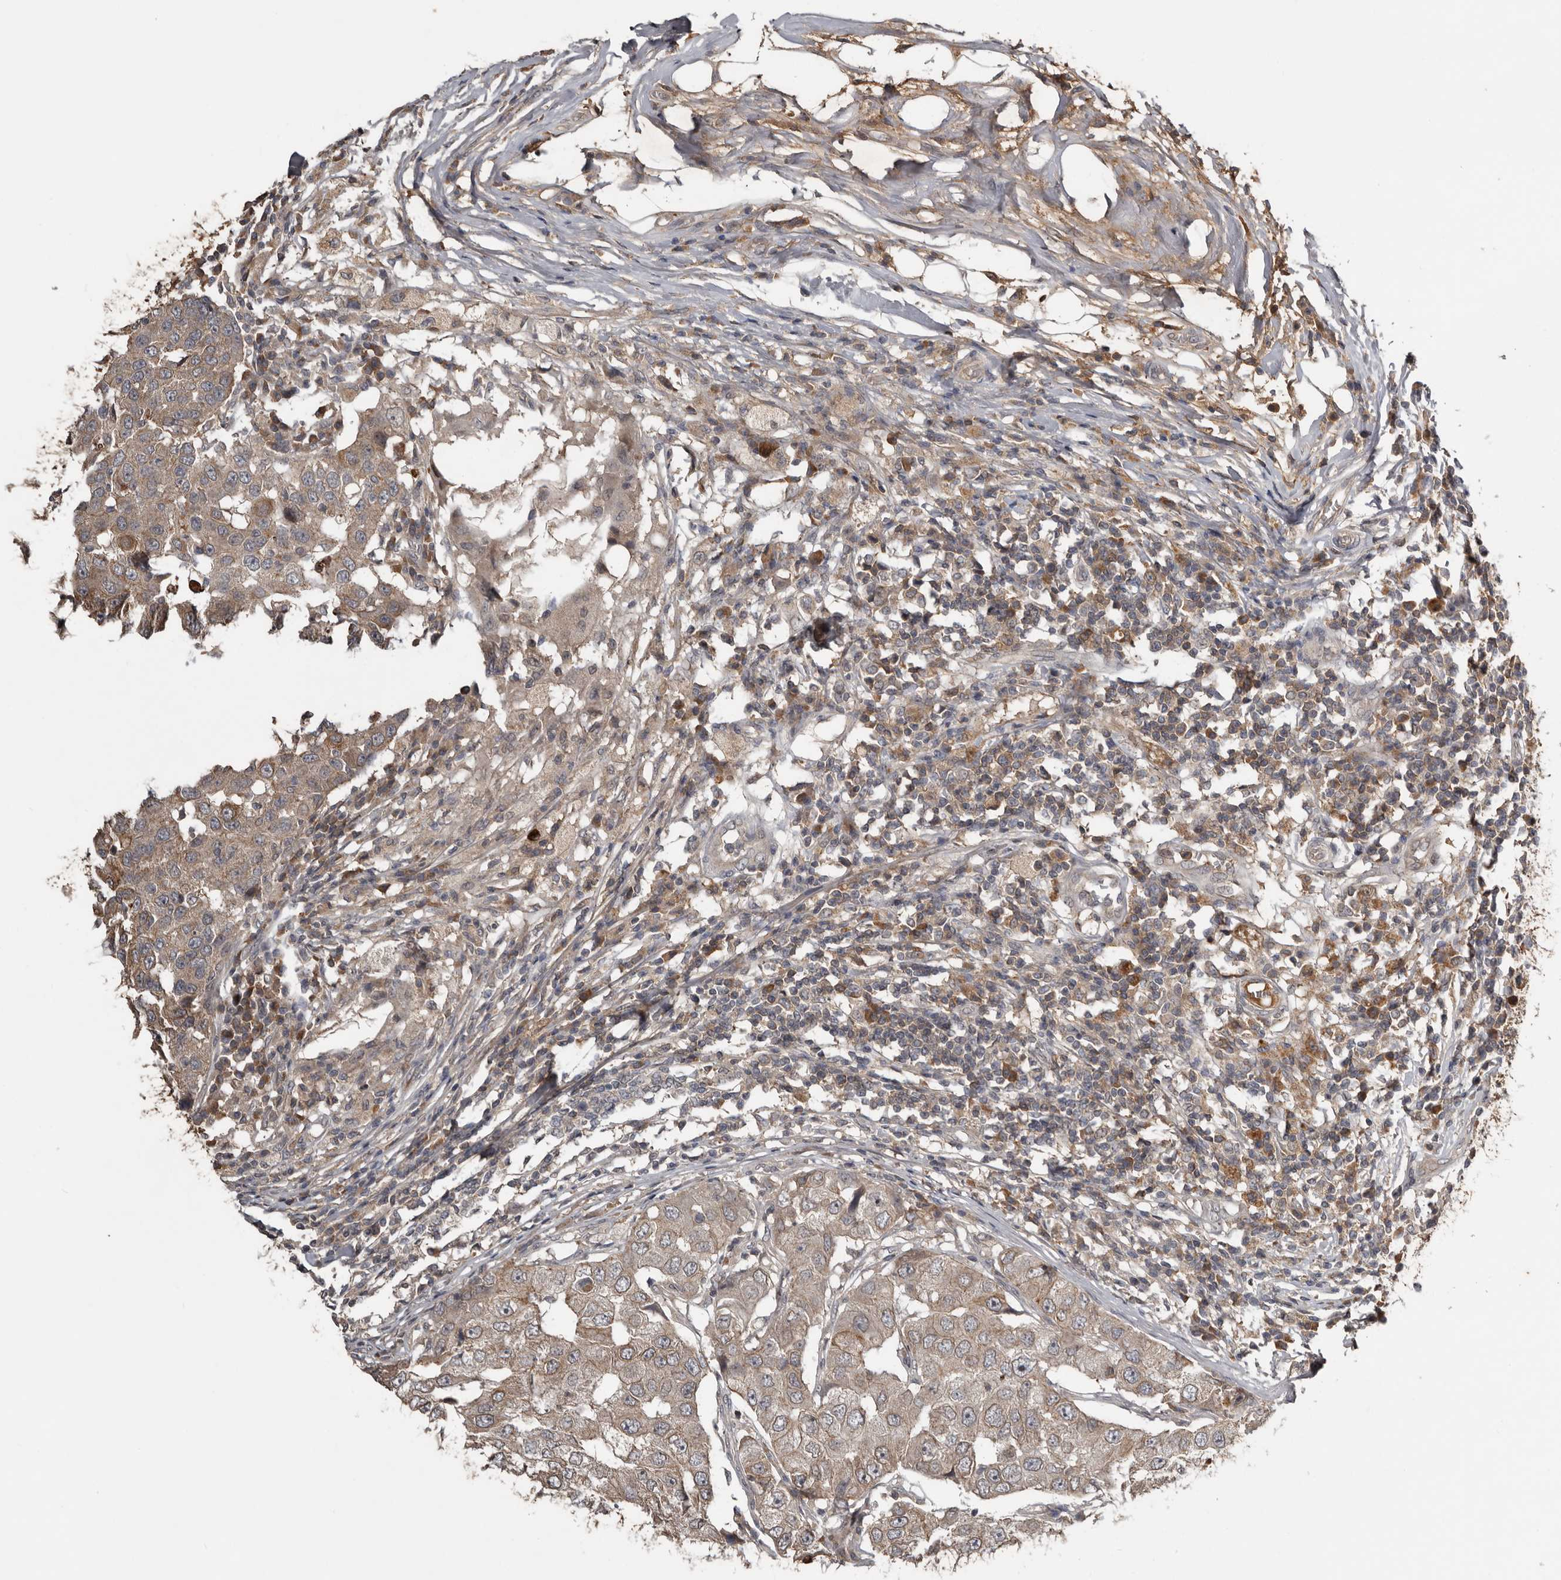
{"staining": {"intensity": "weak", "quantity": ">75%", "location": "cytoplasmic/membranous"}, "tissue": "breast cancer", "cell_type": "Tumor cells", "image_type": "cancer", "snomed": [{"axis": "morphology", "description": "Duct carcinoma"}, {"axis": "topography", "description": "Breast"}], "caption": "Invasive ductal carcinoma (breast) stained for a protein displays weak cytoplasmic/membranous positivity in tumor cells.", "gene": "NMUR1", "patient": {"sex": "female", "age": 27}}